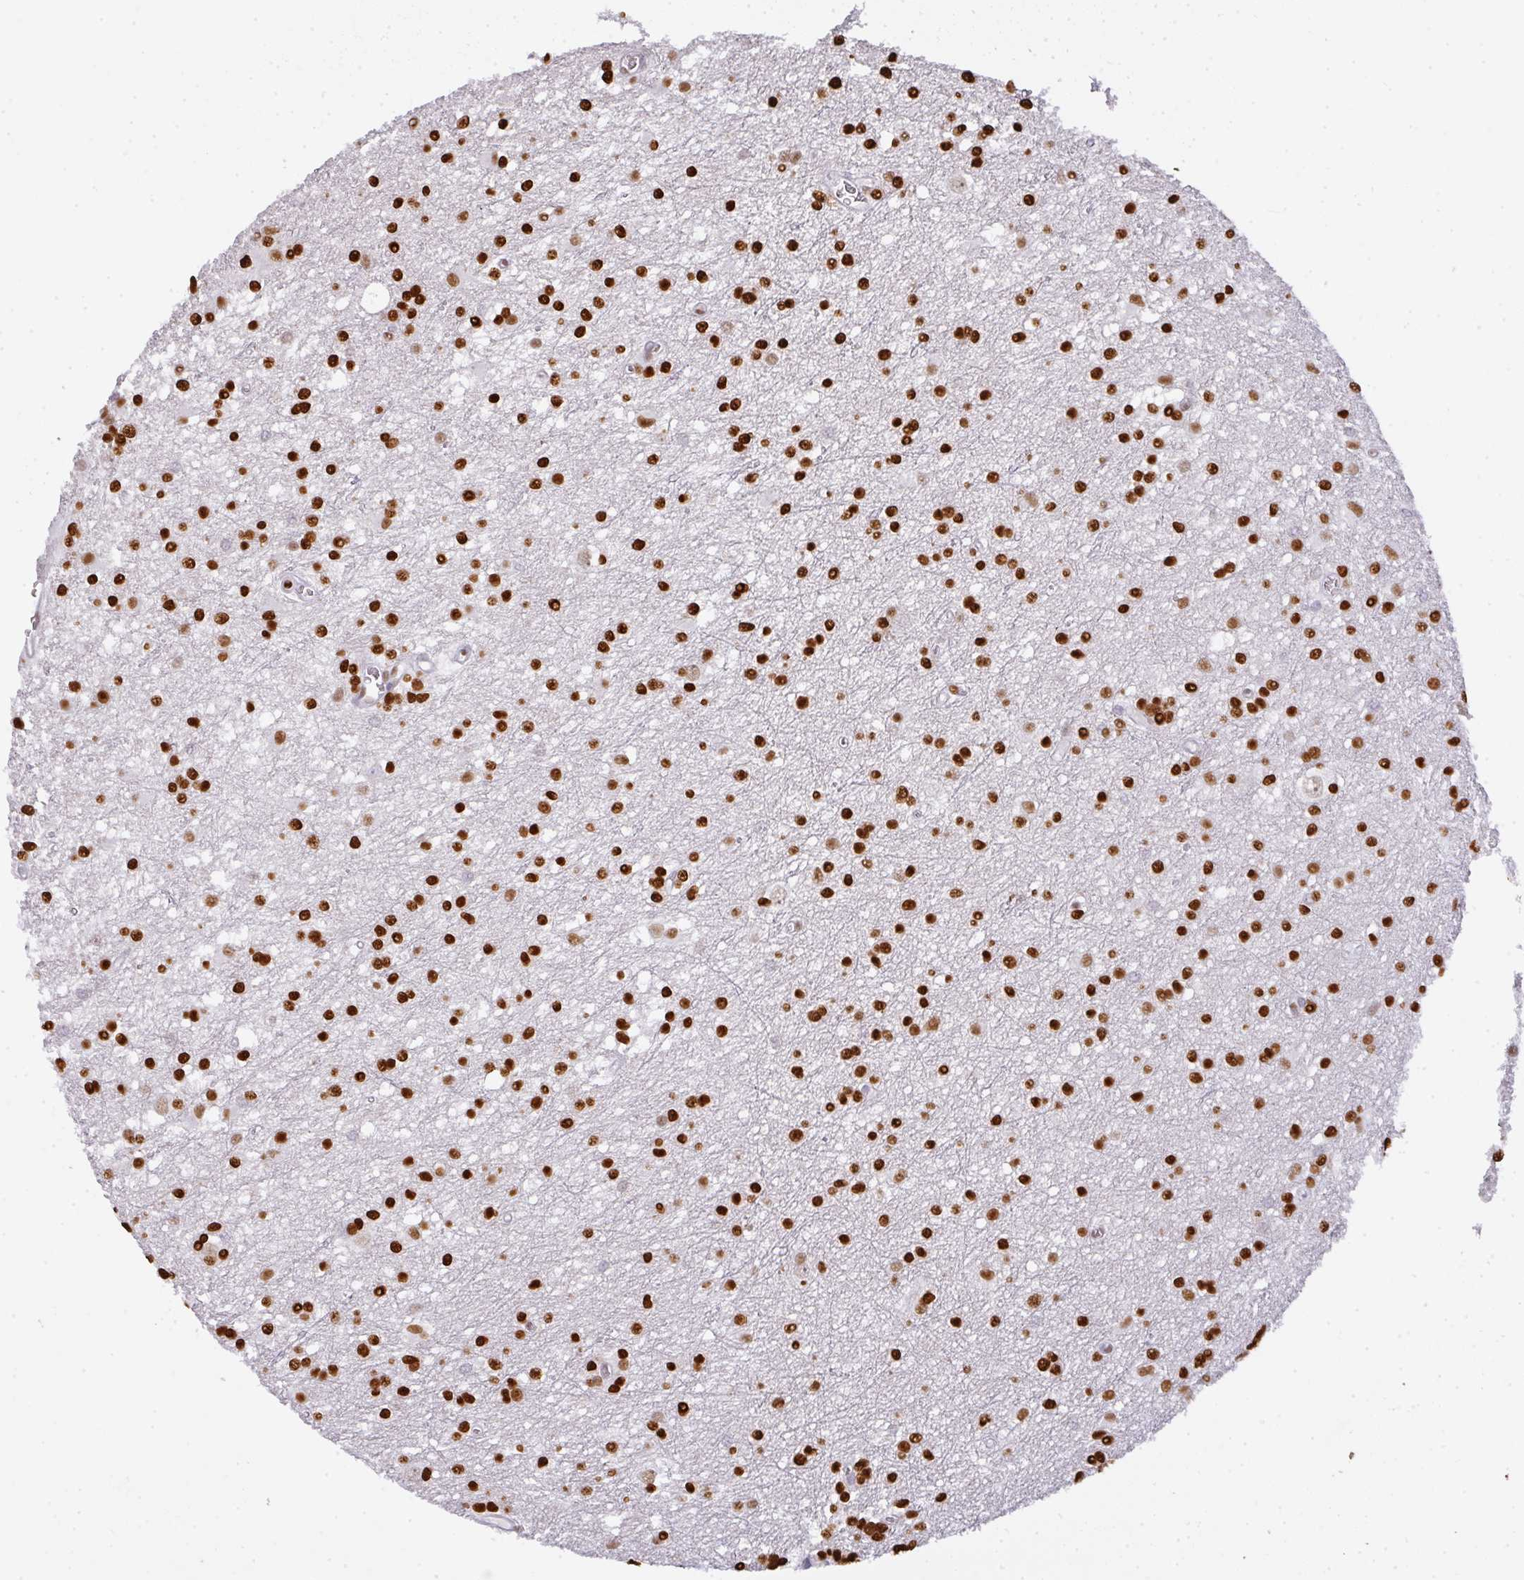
{"staining": {"intensity": "strong", "quantity": ">75%", "location": "nuclear"}, "tissue": "glioma", "cell_type": "Tumor cells", "image_type": "cancer", "snomed": [{"axis": "morphology", "description": "Glioma, malignant, High grade"}, {"axis": "topography", "description": "Brain"}], "caption": "Glioma was stained to show a protein in brown. There is high levels of strong nuclear positivity in approximately >75% of tumor cells.", "gene": "BBX", "patient": {"sex": "male", "age": 48}}